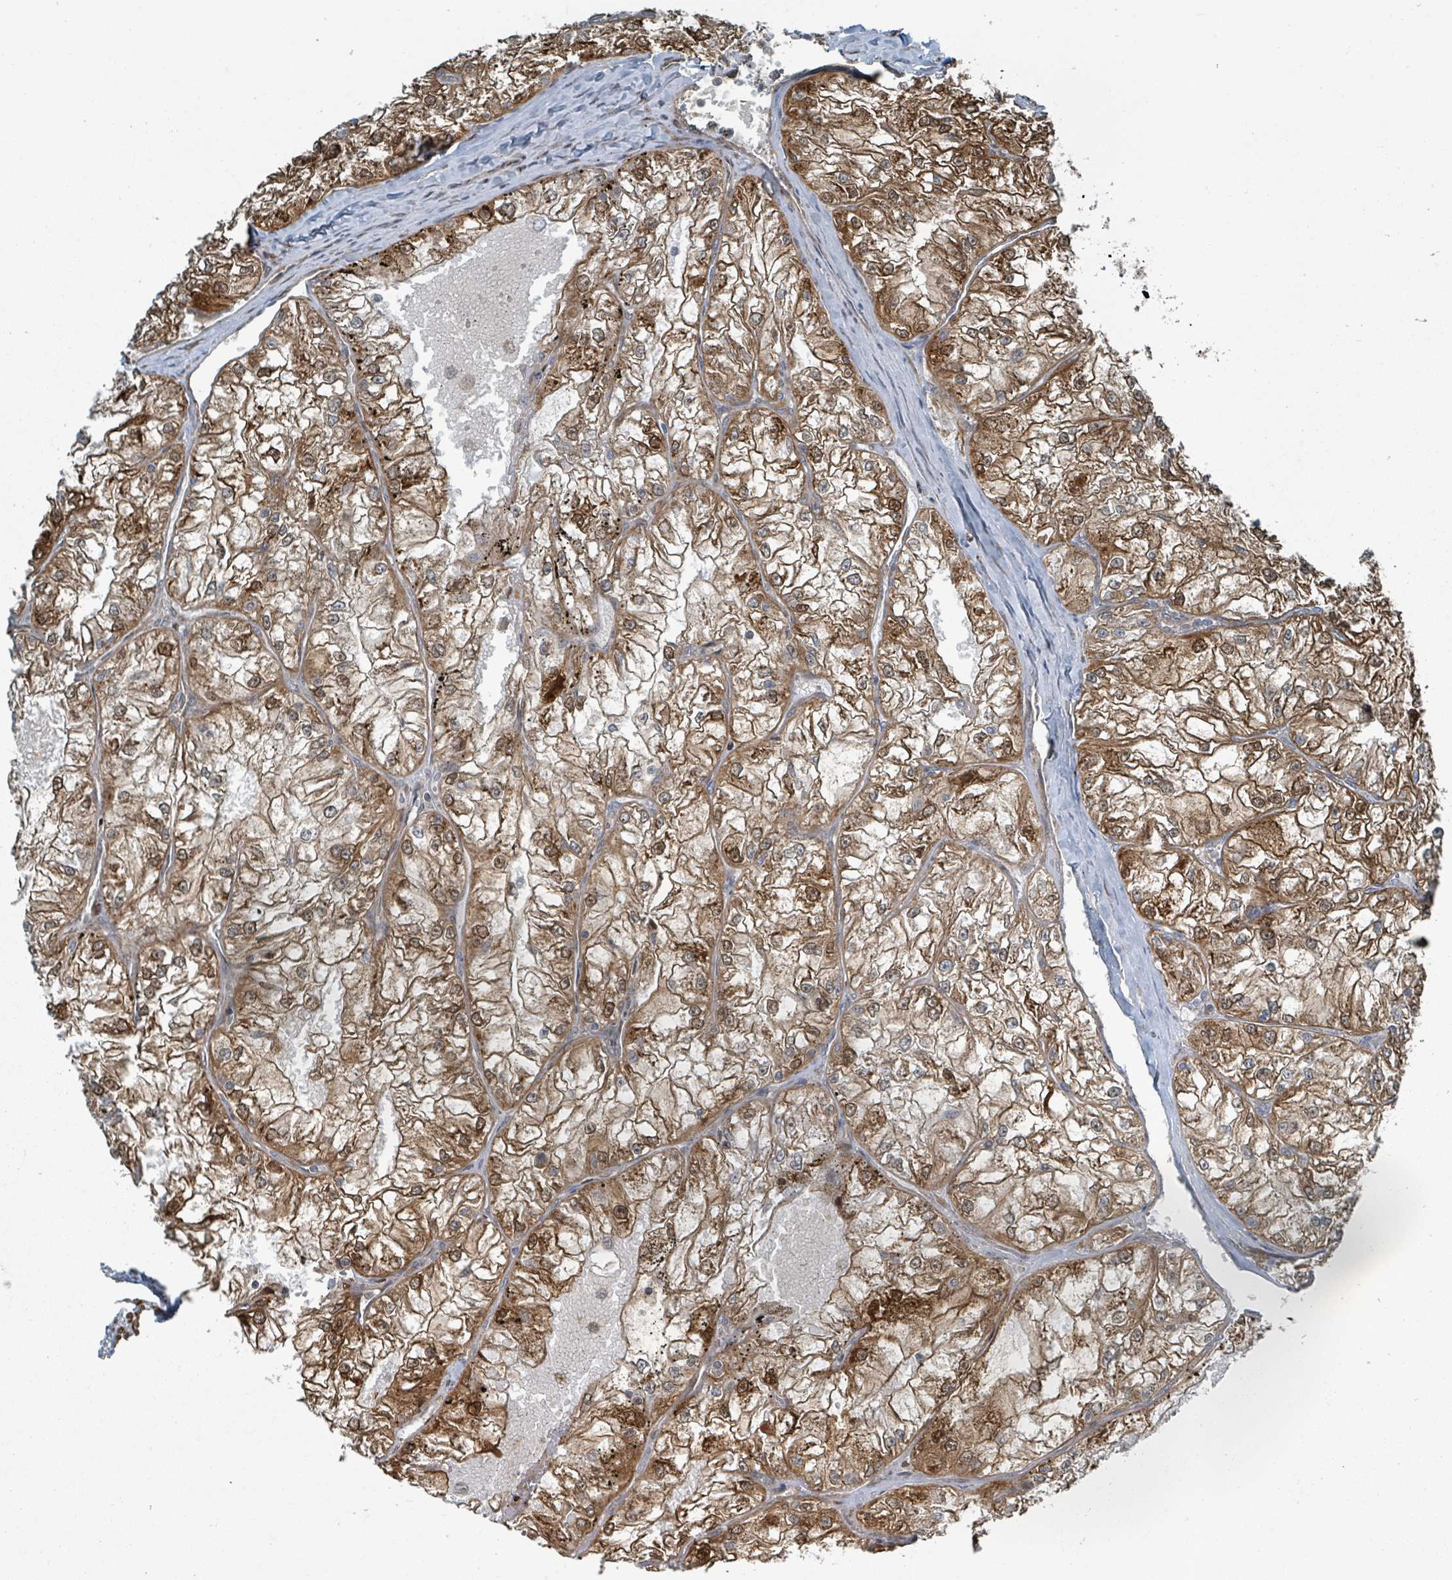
{"staining": {"intensity": "moderate", "quantity": ">75%", "location": "cytoplasmic/membranous,nuclear"}, "tissue": "renal cancer", "cell_type": "Tumor cells", "image_type": "cancer", "snomed": [{"axis": "morphology", "description": "Adenocarcinoma, NOS"}, {"axis": "topography", "description": "Kidney"}], "caption": "This image demonstrates IHC staining of renal cancer (adenocarcinoma), with medium moderate cytoplasmic/membranous and nuclear positivity in approximately >75% of tumor cells.", "gene": "RHPN2", "patient": {"sex": "female", "age": 72}}